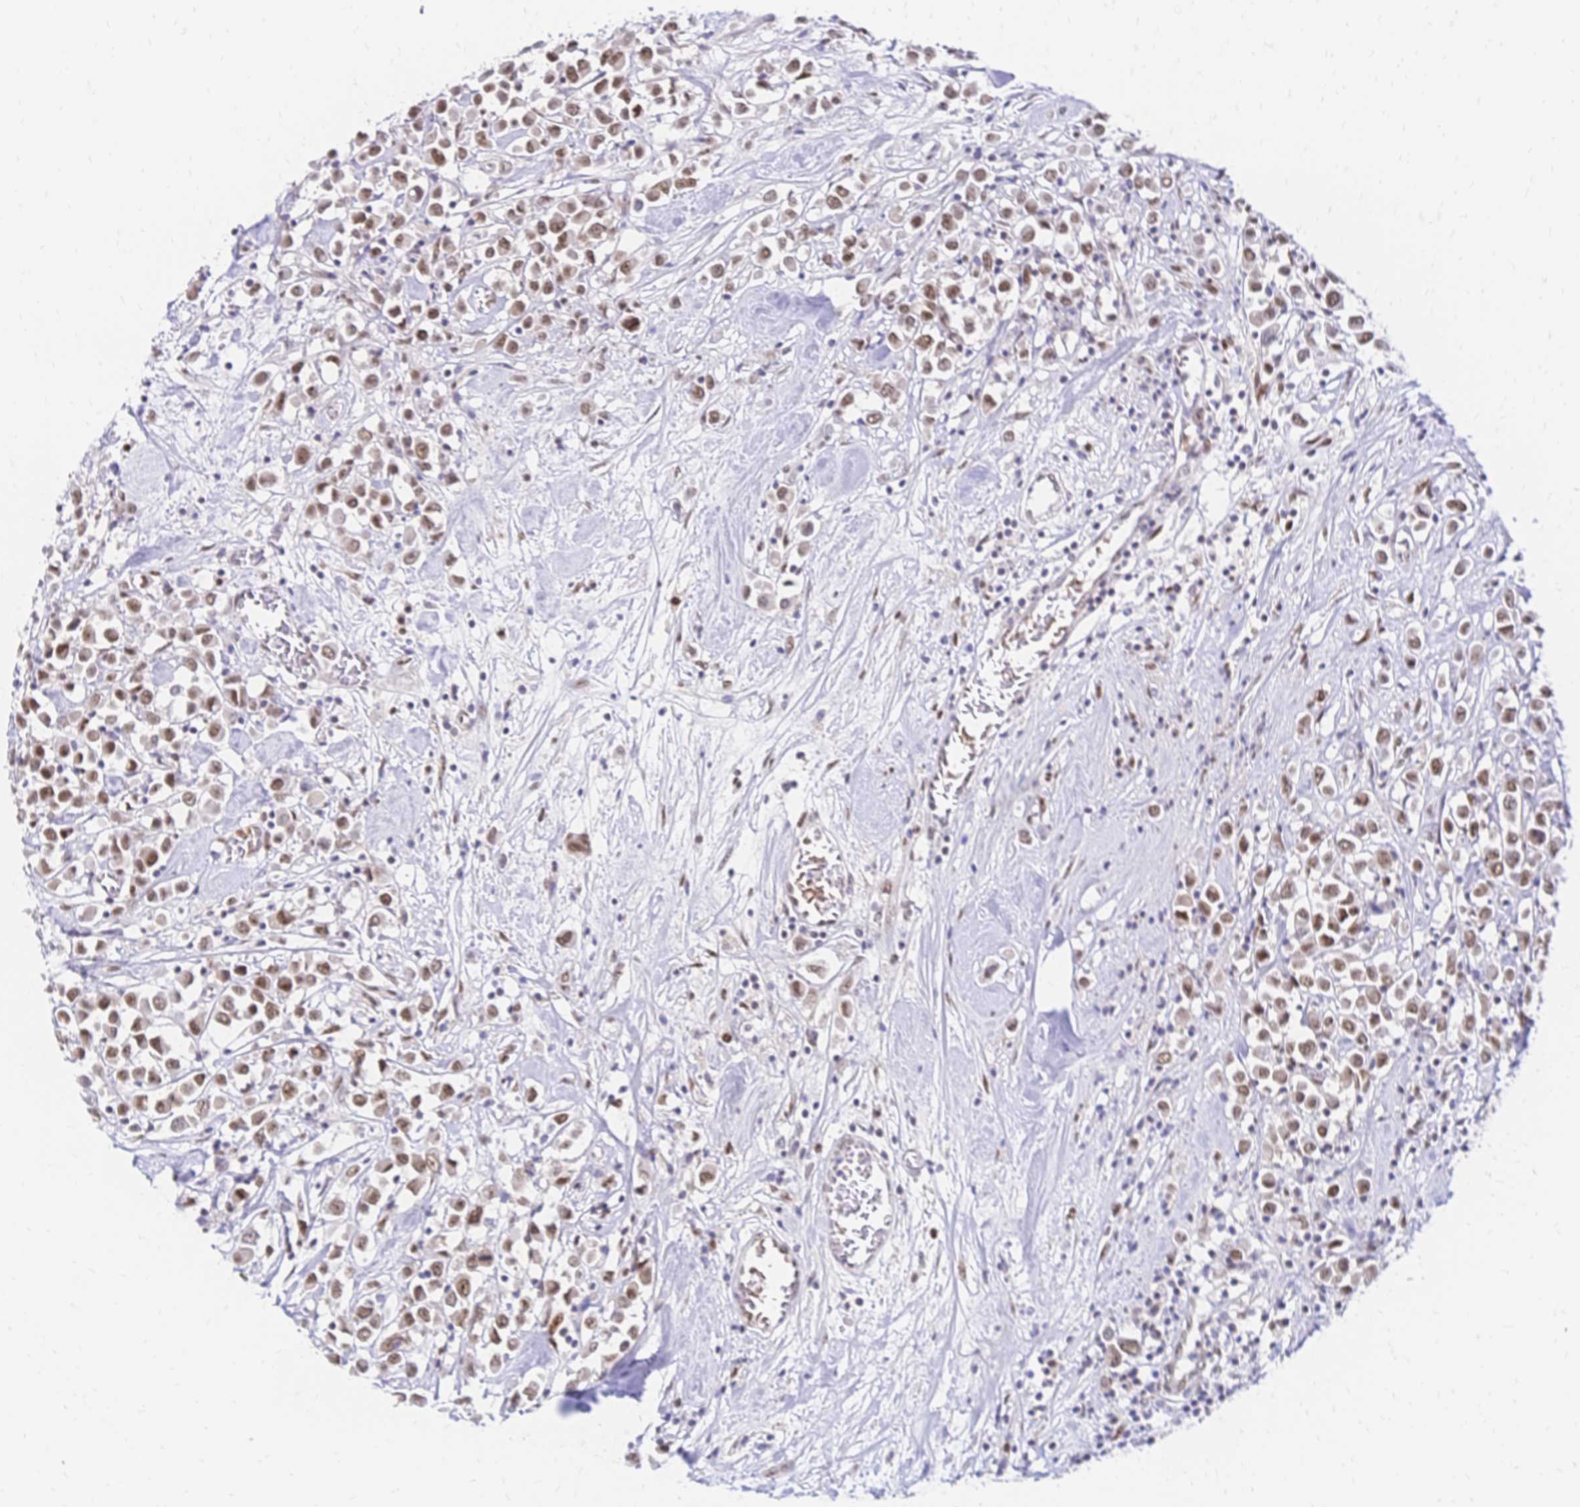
{"staining": {"intensity": "moderate", "quantity": ">75%", "location": "nuclear"}, "tissue": "breast cancer", "cell_type": "Tumor cells", "image_type": "cancer", "snomed": [{"axis": "morphology", "description": "Duct carcinoma"}, {"axis": "topography", "description": "Breast"}], "caption": "Immunohistochemistry of breast cancer reveals medium levels of moderate nuclear positivity in about >75% of tumor cells.", "gene": "NFIC", "patient": {"sex": "female", "age": 61}}